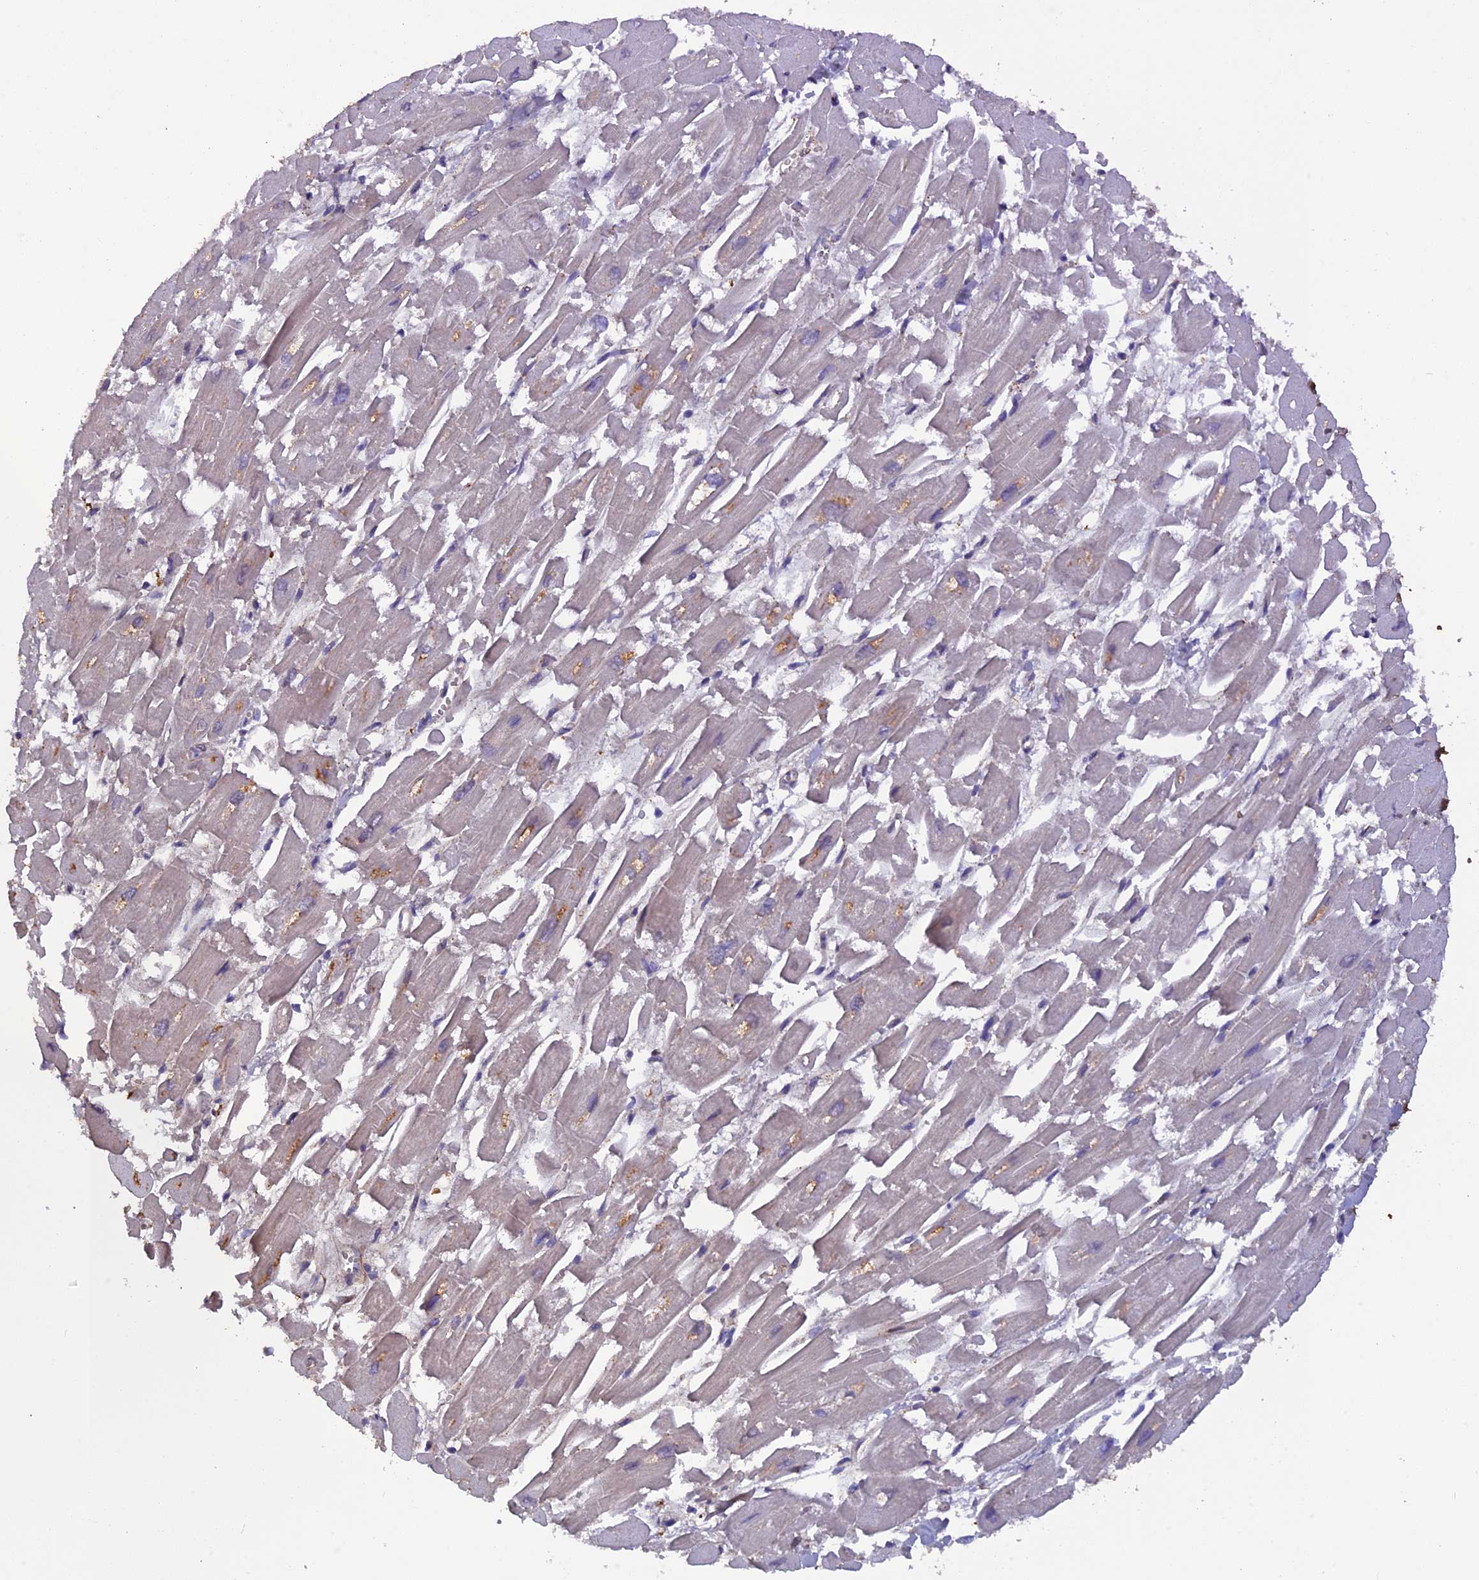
{"staining": {"intensity": "negative", "quantity": "none", "location": "none"}, "tissue": "heart muscle", "cell_type": "Cardiomyocytes", "image_type": "normal", "snomed": [{"axis": "morphology", "description": "Normal tissue, NOS"}, {"axis": "topography", "description": "Heart"}], "caption": "This is an immunohistochemistry (IHC) micrograph of benign heart muscle. There is no expression in cardiomyocytes.", "gene": "PZP", "patient": {"sex": "male", "age": 54}}